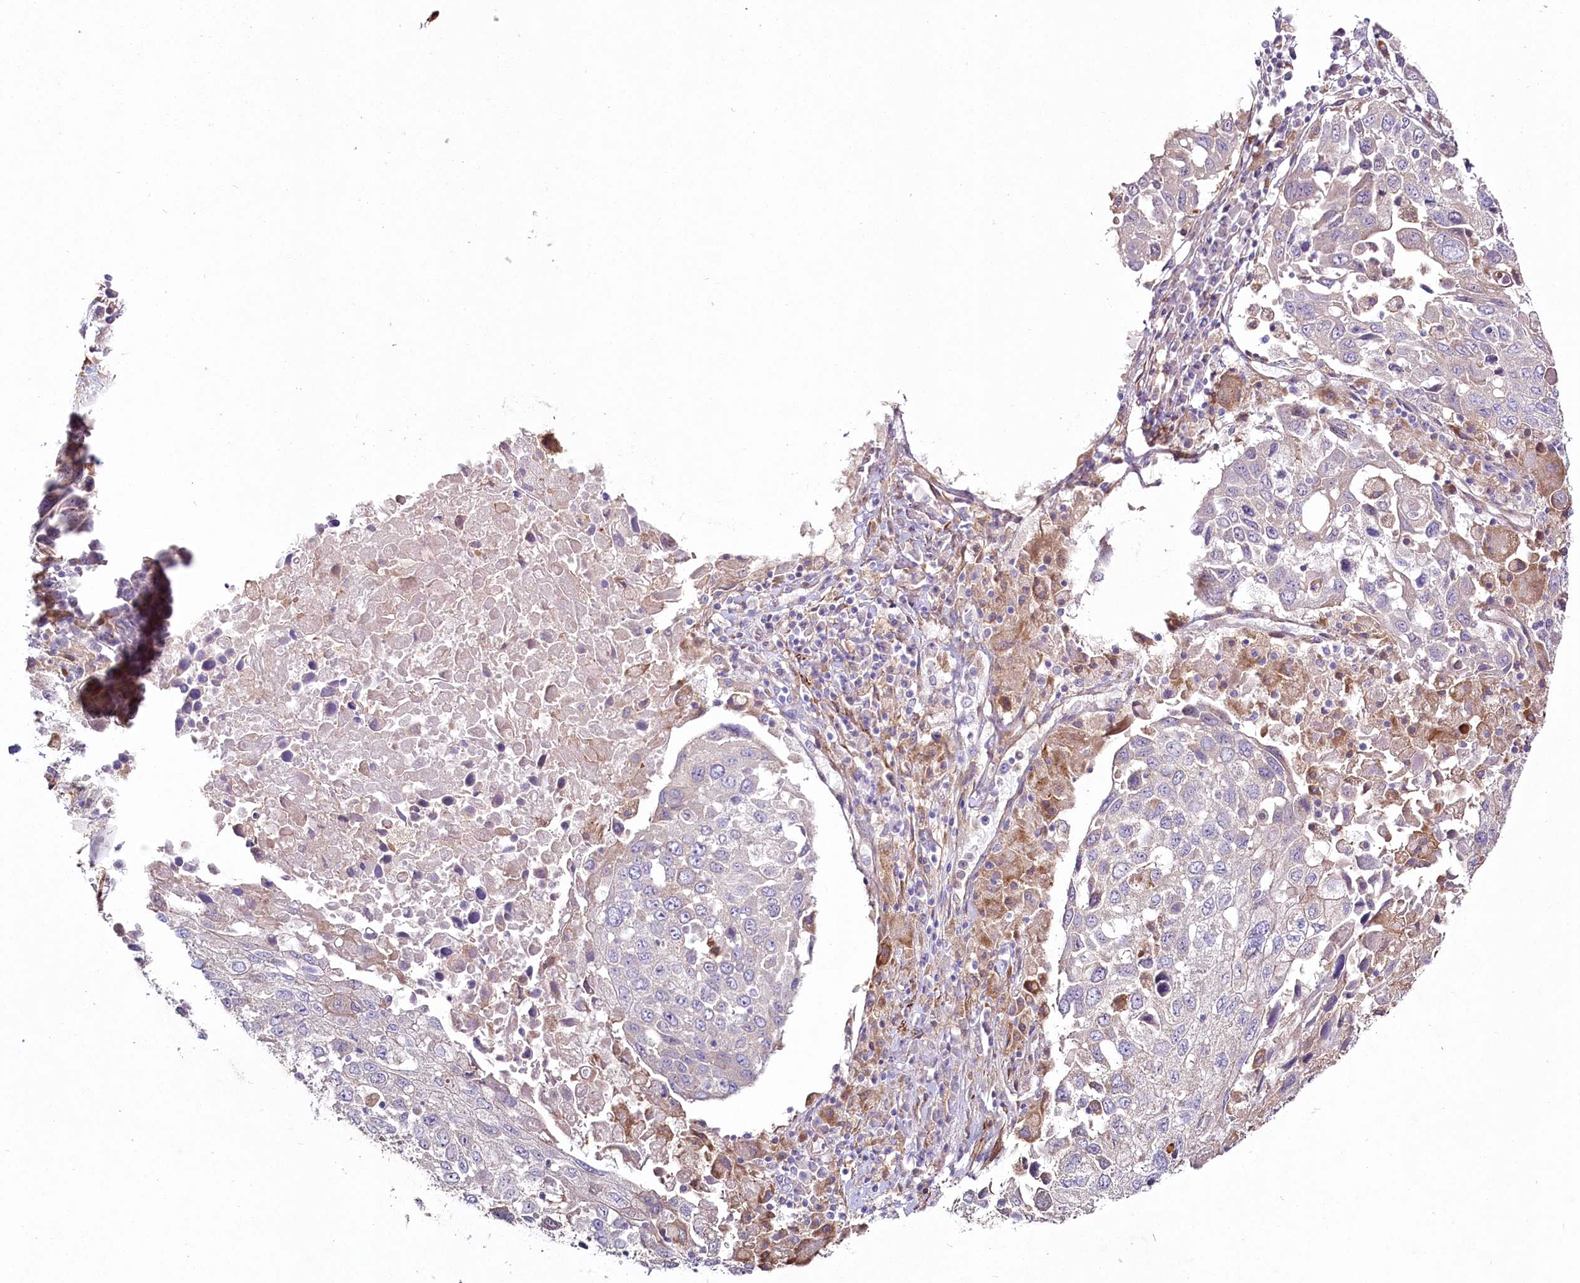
{"staining": {"intensity": "negative", "quantity": "none", "location": "none"}, "tissue": "lung cancer", "cell_type": "Tumor cells", "image_type": "cancer", "snomed": [{"axis": "morphology", "description": "Squamous cell carcinoma, NOS"}, {"axis": "topography", "description": "Lung"}], "caption": "This is an IHC micrograph of human lung cancer. There is no expression in tumor cells.", "gene": "SUMF1", "patient": {"sex": "male", "age": 65}}